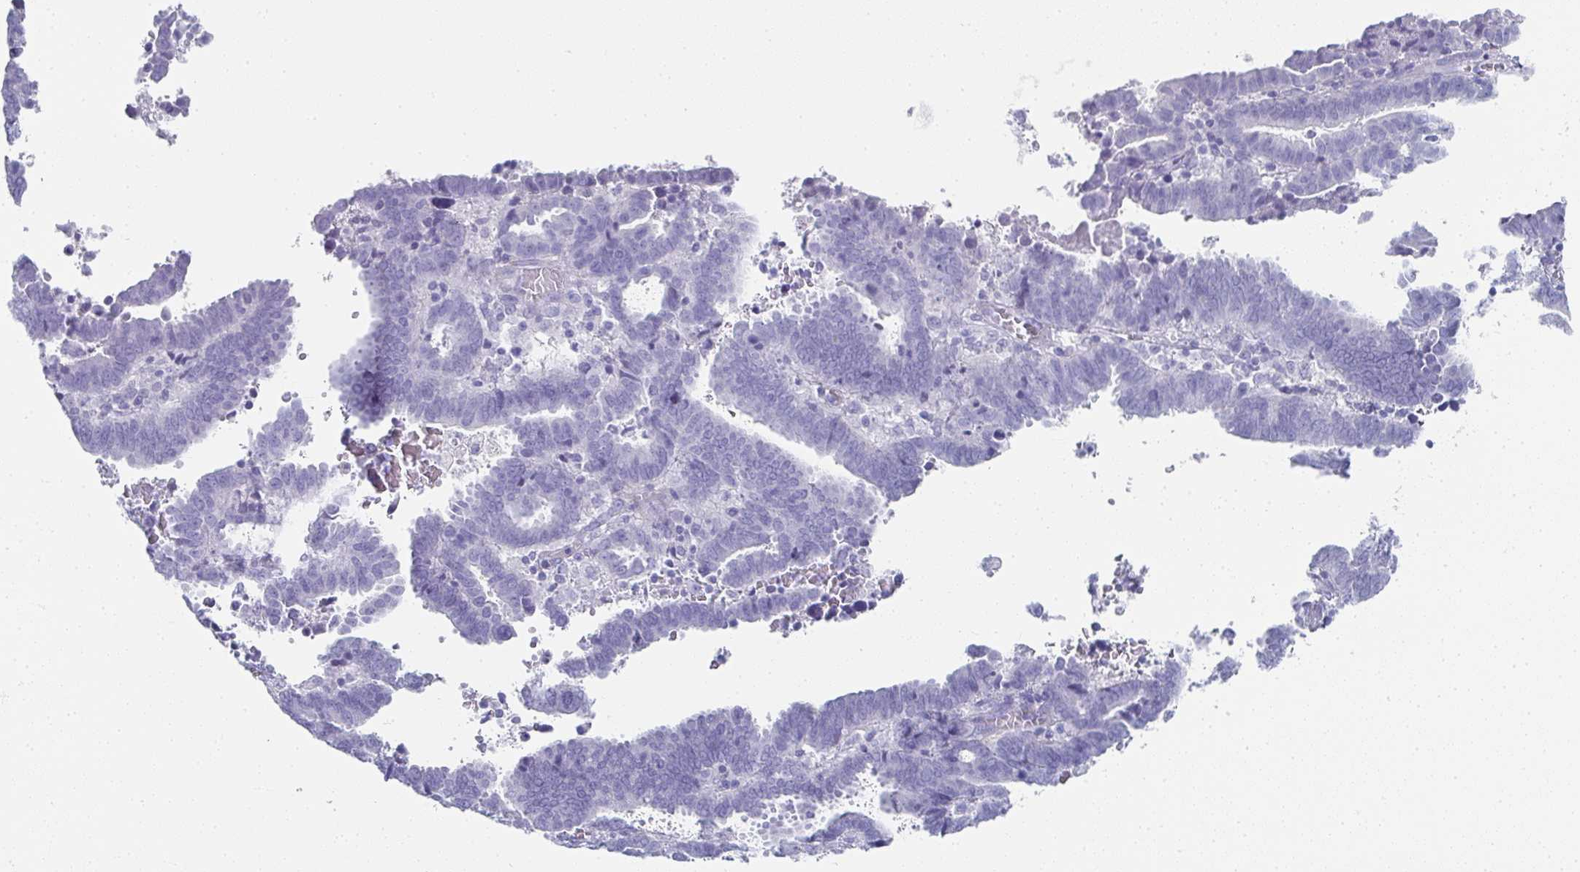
{"staining": {"intensity": "negative", "quantity": "none", "location": "none"}, "tissue": "endometrial cancer", "cell_type": "Tumor cells", "image_type": "cancer", "snomed": [{"axis": "morphology", "description": "Adenocarcinoma, NOS"}, {"axis": "topography", "description": "Uterus"}], "caption": "Endometrial cancer (adenocarcinoma) stained for a protein using immunohistochemistry reveals no positivity tumor cells.", "gene": "SYCP1", "patient": {"sex": "female", "age": 83}}